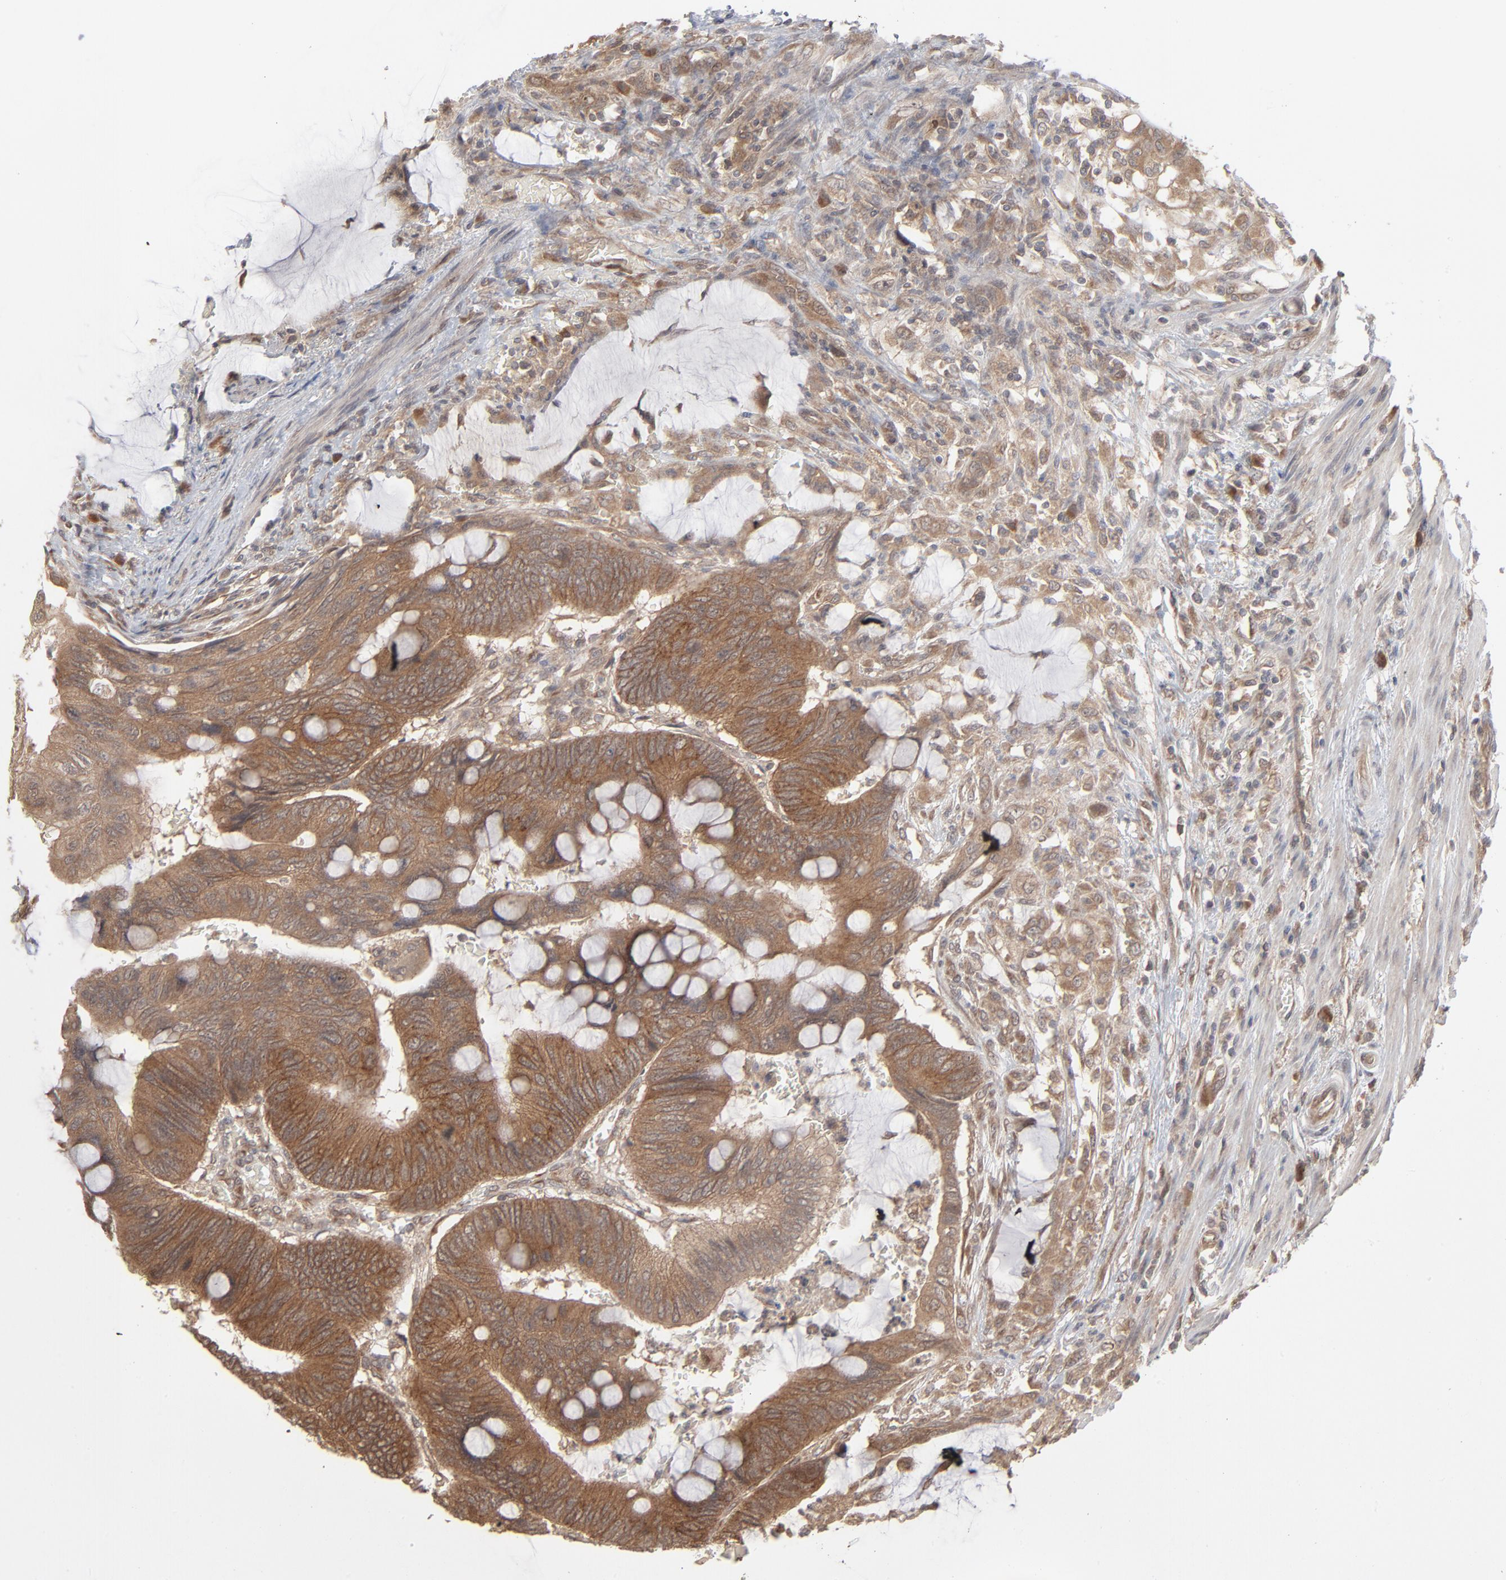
{"staining": {"intensity": "moderate", "quantity": ">75%", "location": "cytoplasmic/membranous"}, "tissue": "colorectal cancer", "cell_type": "Tumor cells", "image_type": "cancer", "snomed": [{"axis": "morphology", "description": "Normal tissue, NOS"}, {"axis": "morphology", "description": "Adenocarcinoma, NOS"}, {"axis": "topography", "description": "Rectum"}], "caption": "Protein expression by immunohistochemistry reveals moderate cytoplasmic/membranous positivity in approximately >75% of tumor cells in colorectal adenocarcinoma.", "gene": "SCFD1", "patient": {"sex": "male", "age": 92}}